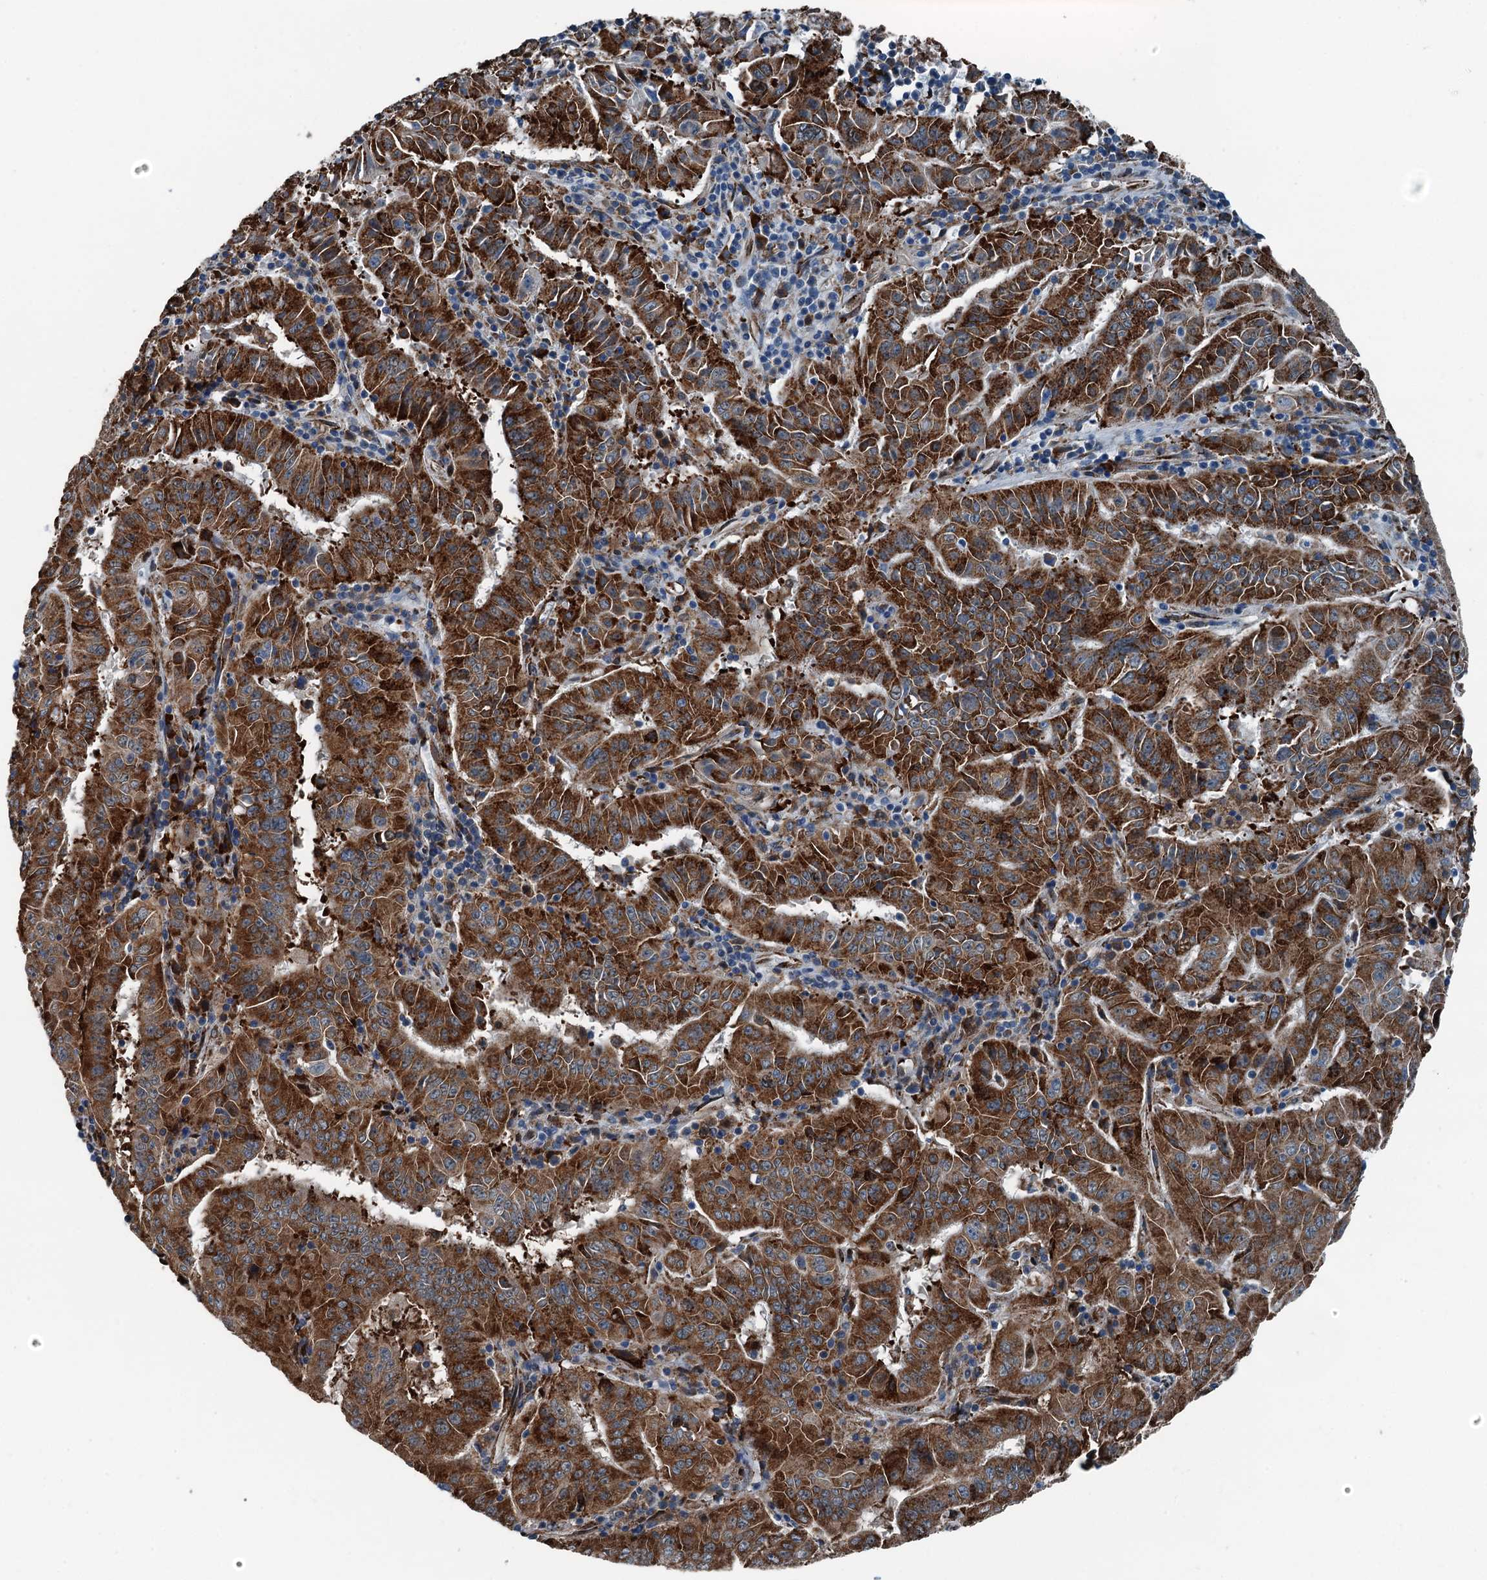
{"staining": {"intensity": "strong", "quantity": ">75%", "location": "cytoplasmic/membranous"}, "tissue": "pancreatic cancer", "cell_type": "Tumor cells", "image_type": "cancer", "snomed": [{"axis": "morphology", "description": "Adenocarcinoma, NOS"}, {"axis": "topography", "description": "Pancreas"}], "caption": "About >75% of tumor cells in human pancreatic adenocarcinoma show strong cytoplasmic/membranous protein staining as visualized by brown immunohistochemical staining.", "gene": "TAMALIN", "patient": {"sex": "male", "age": 63}}